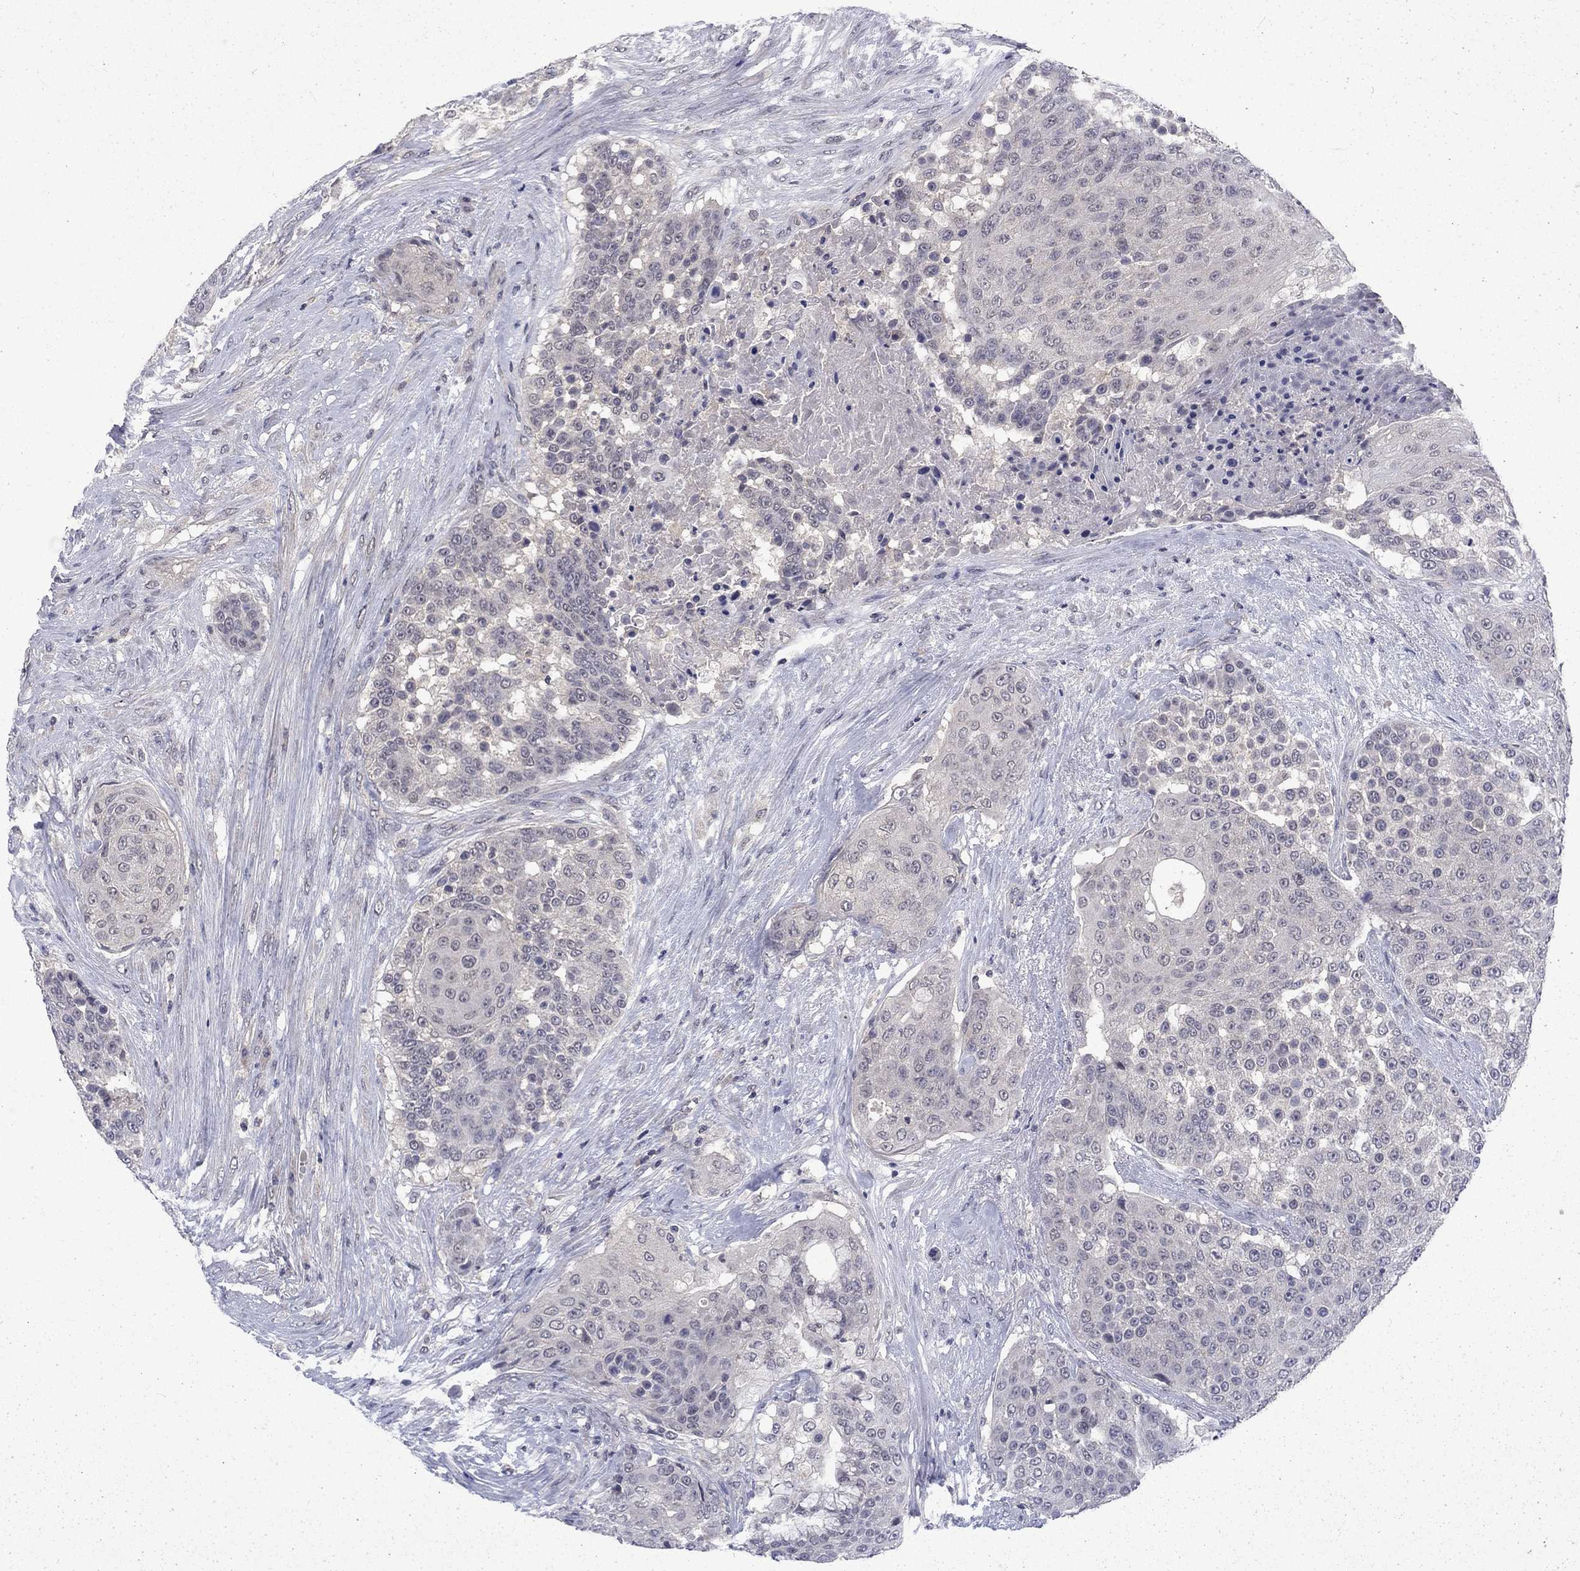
{"staining": {"intensity": "negative", "quantity": "none", "location": "none"}, "tissue": "urothelial cancer", "cell_type": "Tumor cells", "image_type": "cancer", "snomed": [{"axis": "morphology", "description": "Urothelial carcinoma, High grade"}, {"axis": "topography", "description": "Urinary bladder"}], "caption": "Tumor cells are negative for brown protein staining in urothelial carcinoma (high-grade).", "gene": "CHAT", "patient": {"sex": "female", "age": 63}}